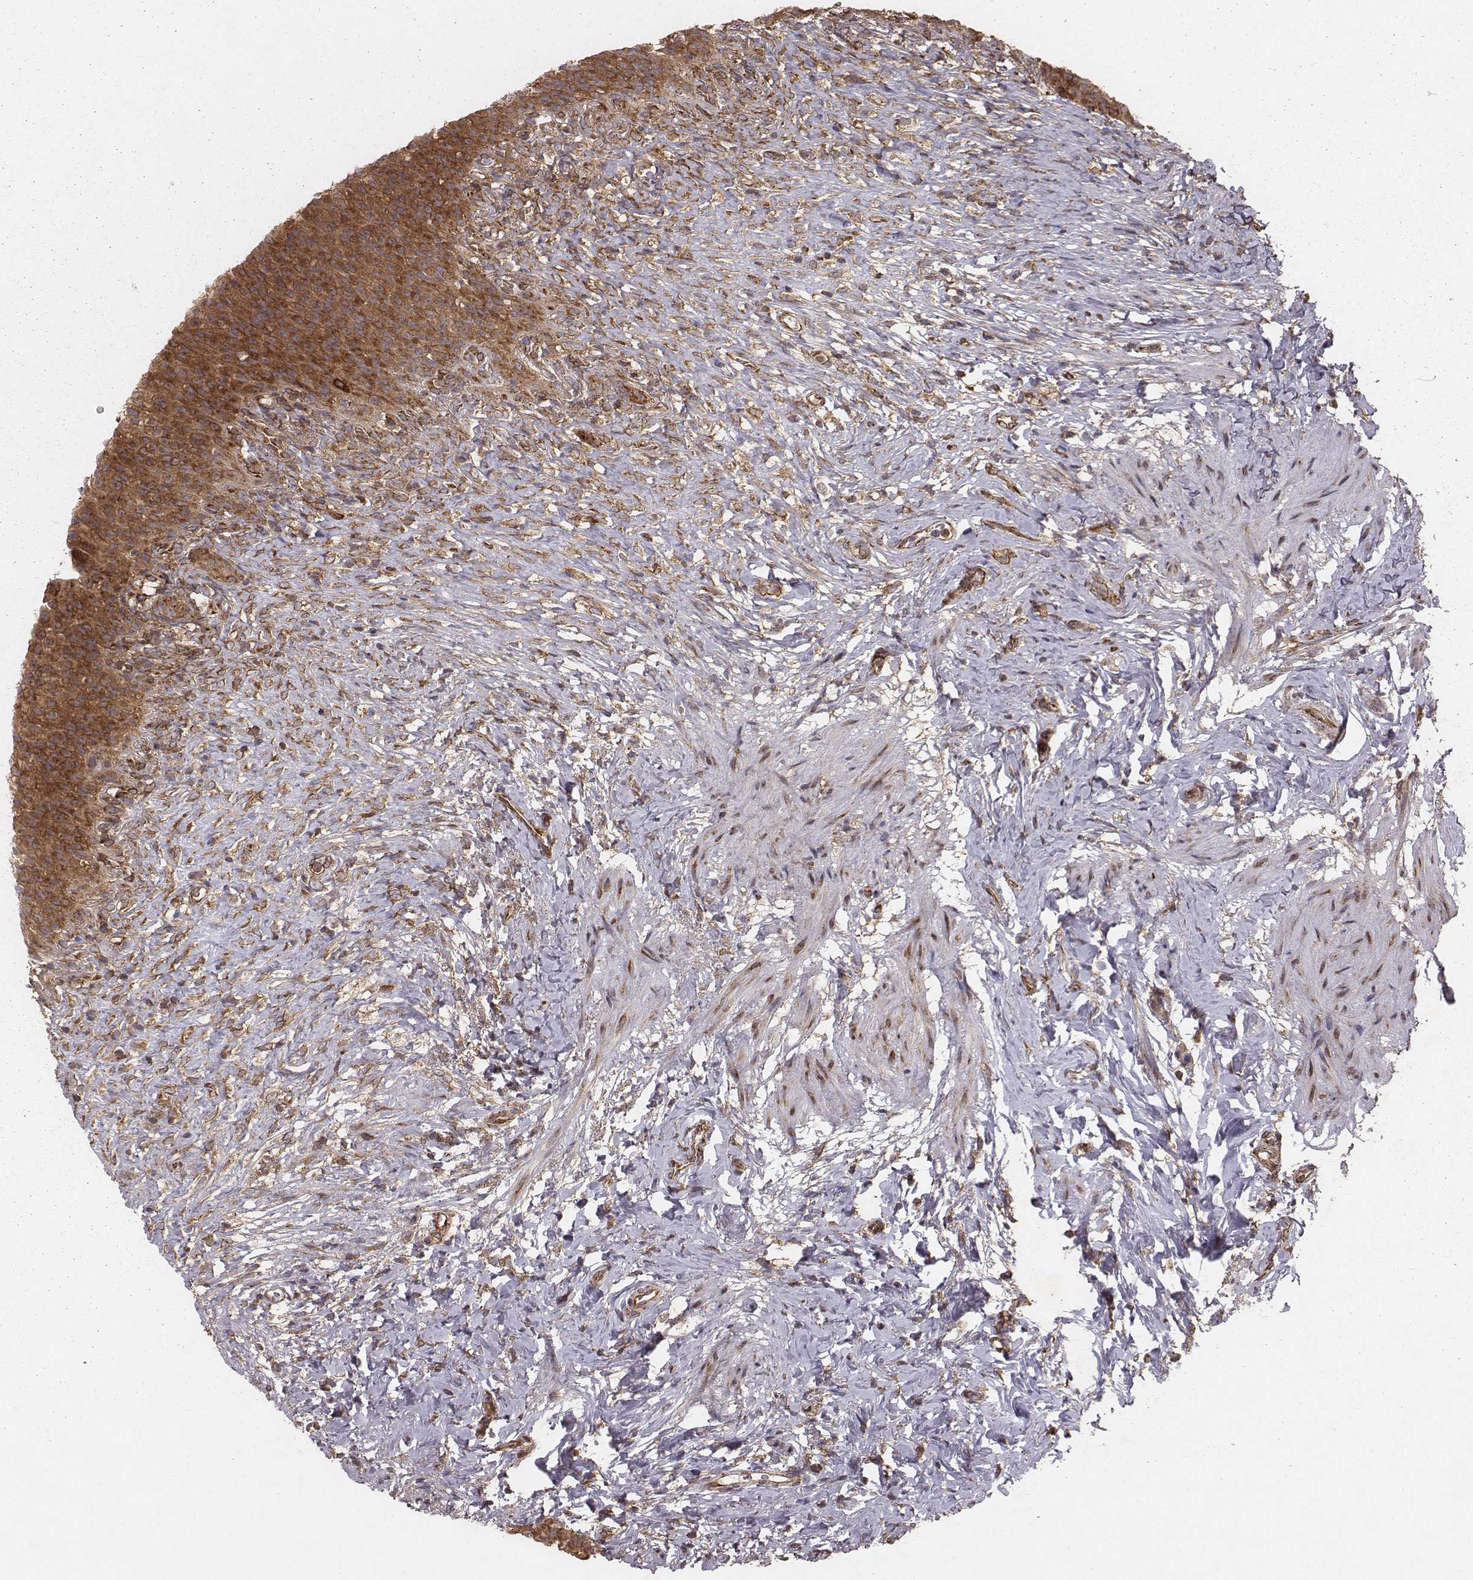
{"staining": {"intensity": "strong", "quantity": ">75%", "location": "cytoplasmic/membranous"}, "tissue": "urinary bladder", "cell_type": "Urothelial cells", "image_type": "normal", "snomed": [{"axis": "morphology", "description": "Normal tissue, NOS"}, {"axis": "topography", "description": "Urinary bladder"}, {"axis": "topography", "description": "Prostate"}], "caption": "A high amount of strong cytoplasmic/membranous positivity is appreciated in about >75% of urothelial cells in normal urinary bladder.", "gene": "TXLNA", "patient": {"sex": "male", "age": 76}}